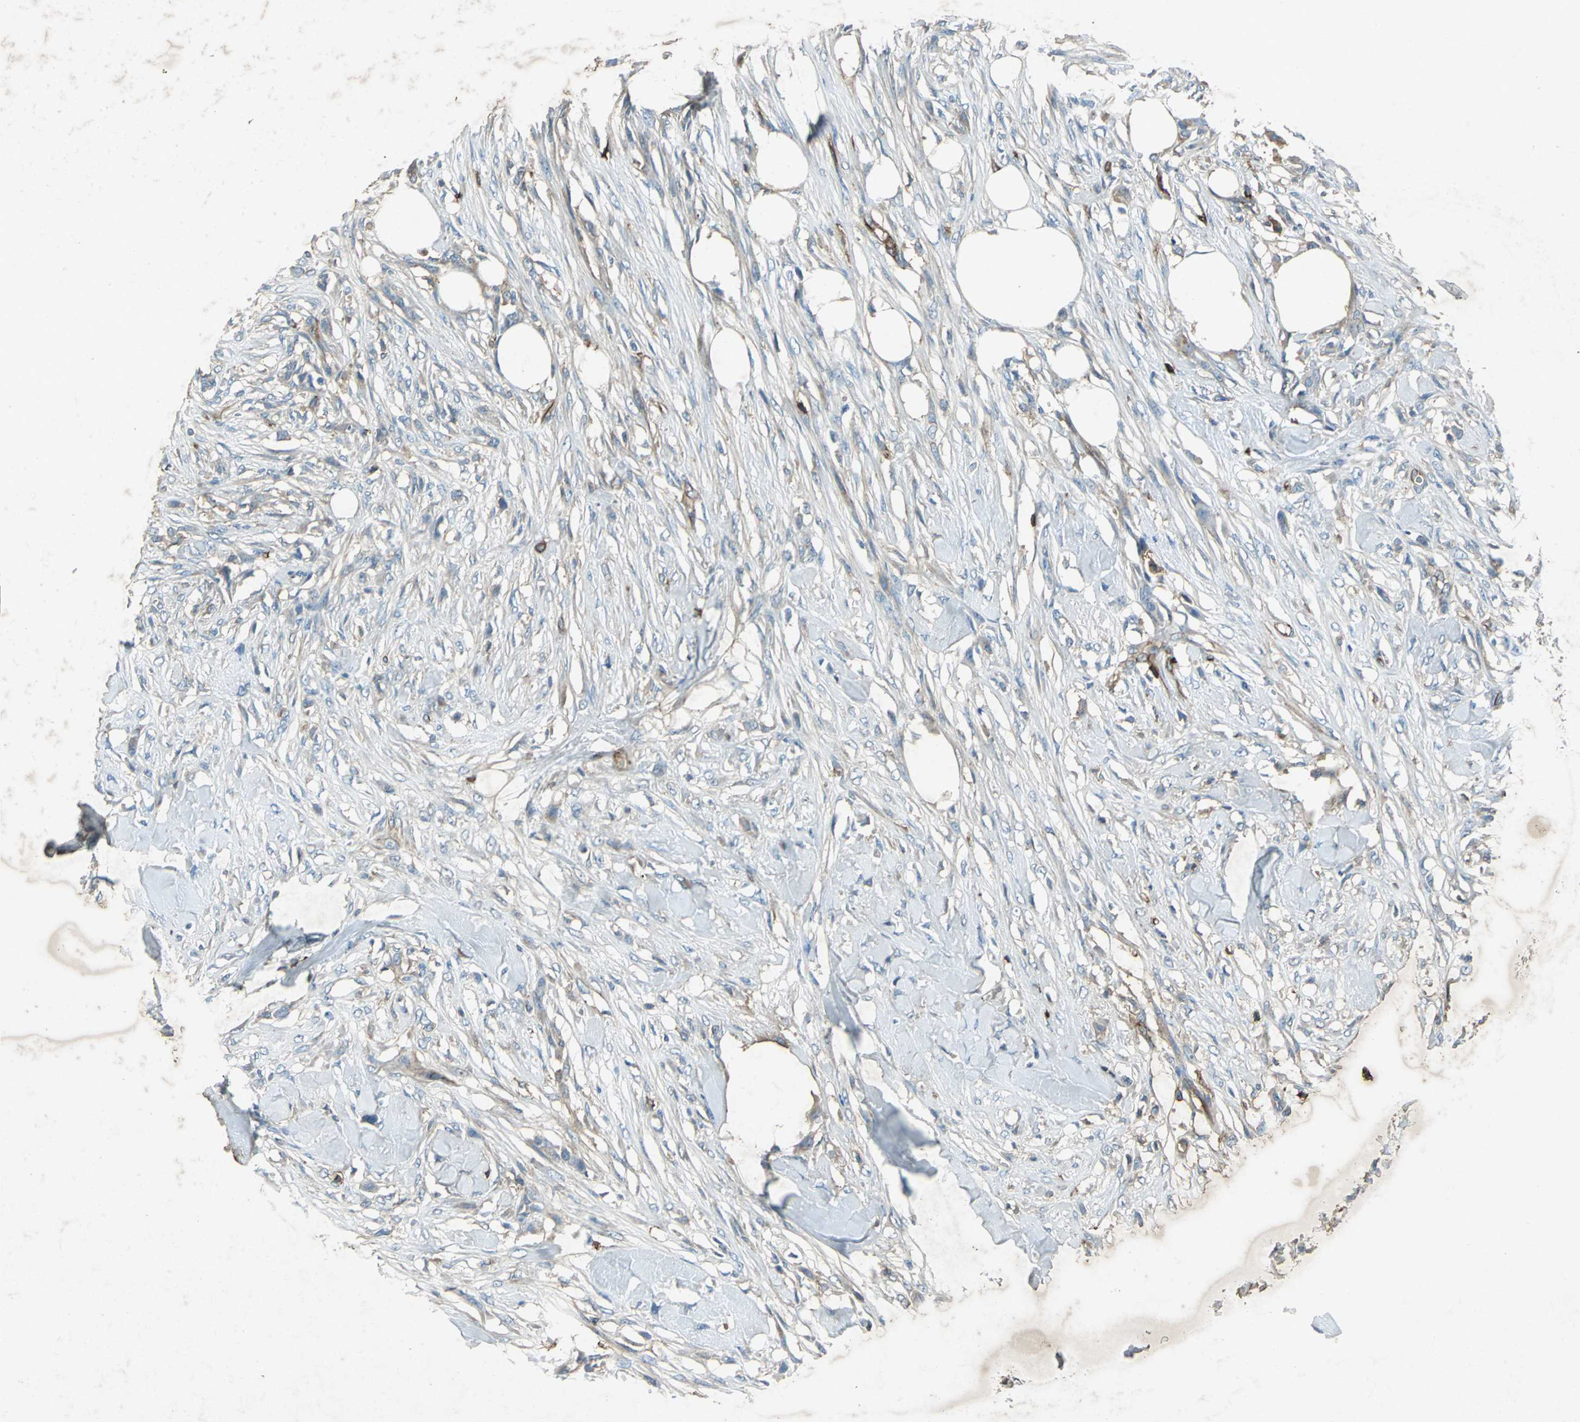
{"staining": {"intensity": "weak", "quantity": "<25%", "location": "cytoplasmic/membranous"}, "tissue": "skin cancer", "cell_type": "Tumor cells", "image_type": "cancer", "snomed": [{"axis": "morphology", "description": "Normal tissue, NOS"}, {"axis": "morphology", "description": "Squamous cell carcinoma, NOS"}, {"axis": "topography", "description": "Skin"}], "caption": "Tumor cells show no significant expression in squamous cell carcinoma (skin). Nuclei are stained in blue.", "gene": "CCR6", "patient": {"sex": "female", "age": 59}}